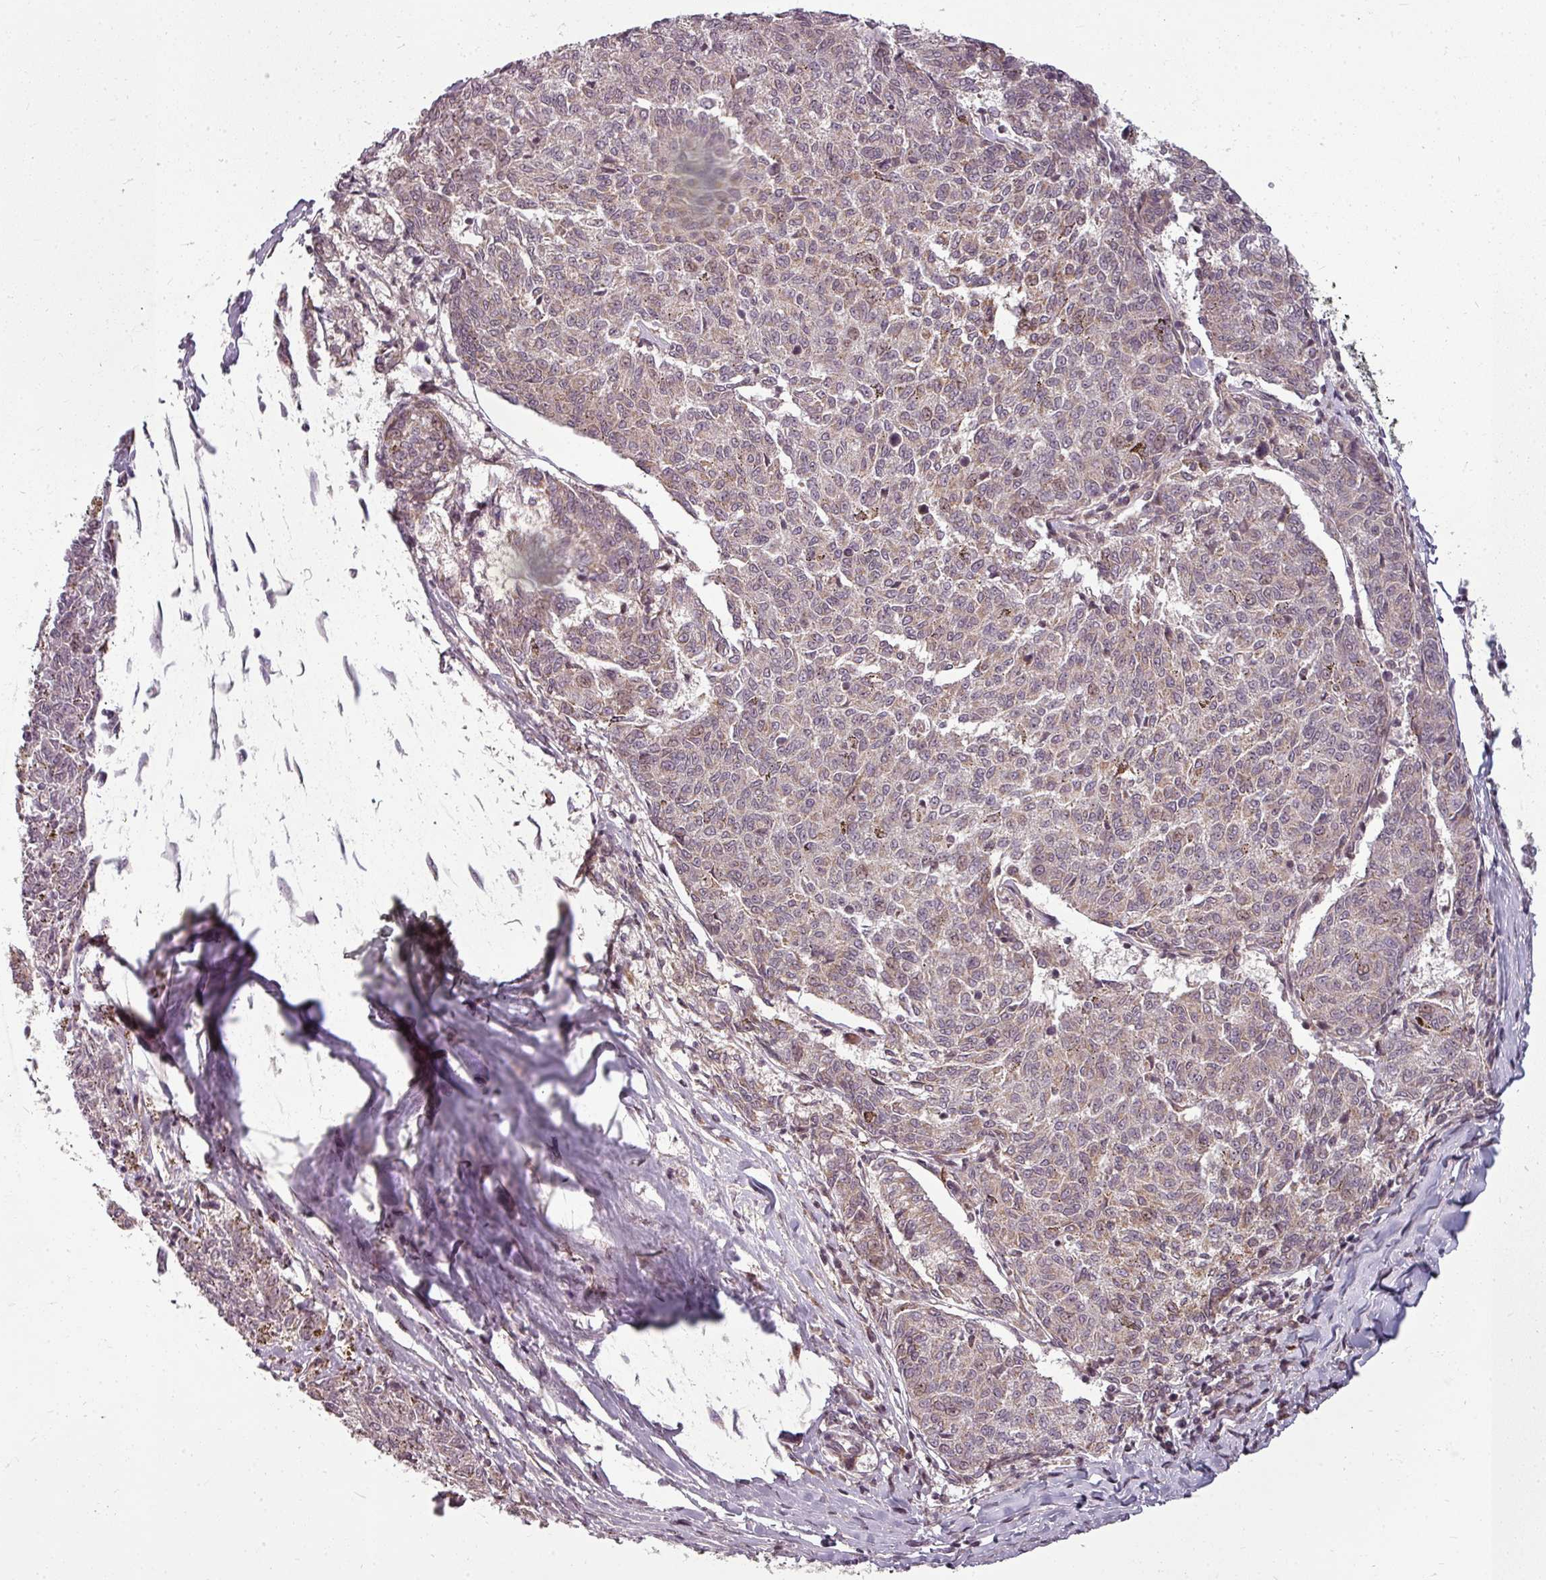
{"staining": {"intensity": "weak", "quantity": "25%-75%", "location": "cytoplasmic/membranous"}, "tissue": "melanoma", "cell_type": "Tumor cells", "image_type": "cancer", "snomed": [{"axis": "morphology", "description": "Malignant melanoma, NOS"}, {"axis": "topography", "description": "Skin"}], "caption": "Immunohistochemistry image of human melanoma stained for a protein (brown), which demonstrates low levels of weak cytoplasmic/membranous positivity in about 25%-75% of tumor cells.", "gene": "CLIC1", "patient": {"sex": "female", "age": 72}}